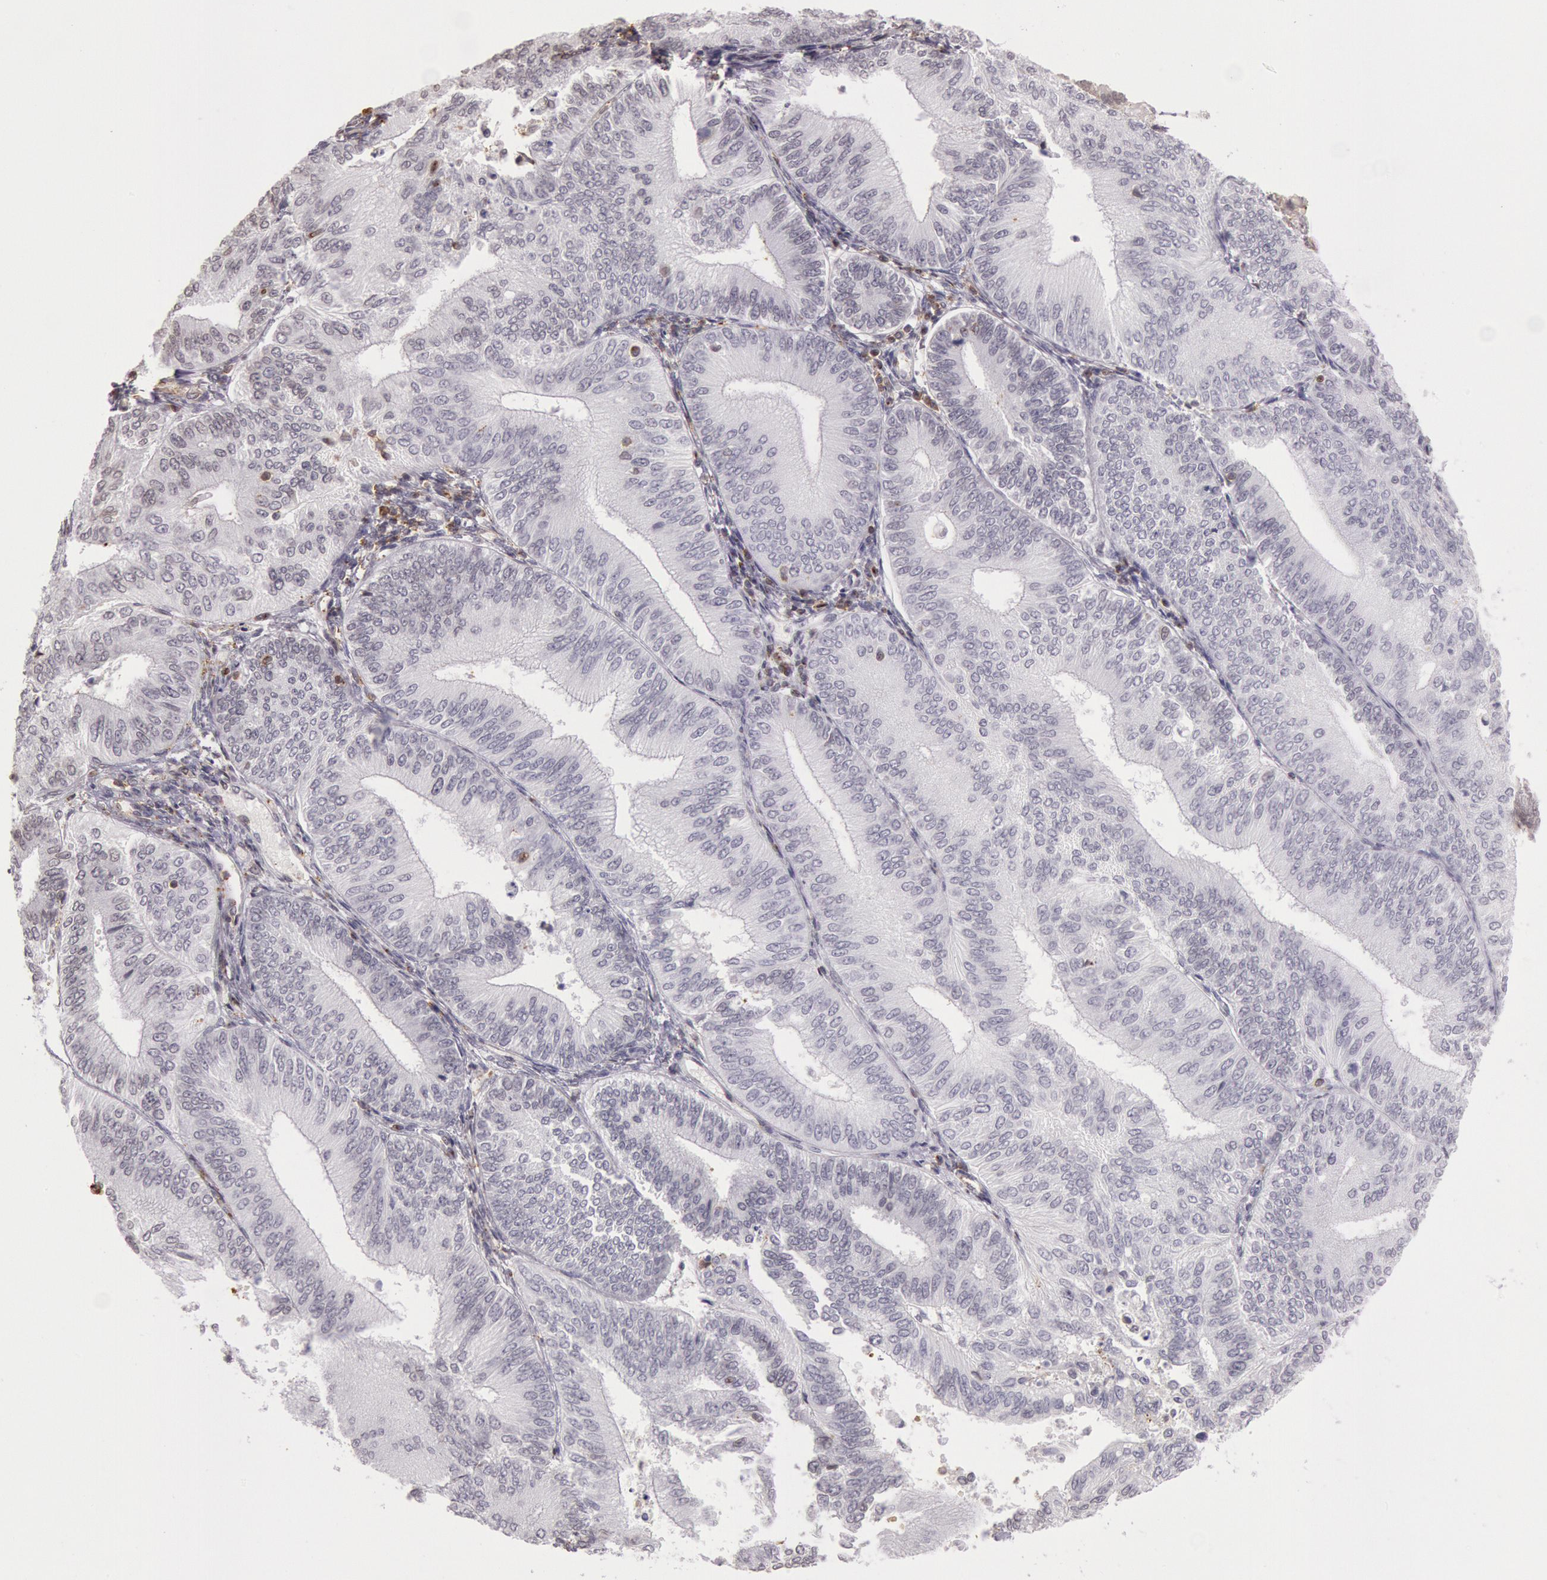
{"staining": {"intensity": "negative", "quantity": "none", "location": "none"}, "tissue": "endometrial cancer", "cell_type": "Tumor cells", "image_type": "cancer", "snomed": [{"axis": "morphology", "description": "Adenocarcinoma, NOS"}, {"axis": "topography", "description": "Endometrium"}], "caption": "Tumor cells show no significant positivity in endometrial adenocarcinoma.", "gene": "HIF1A", "patient": {"sex": "female", "age": 55}}